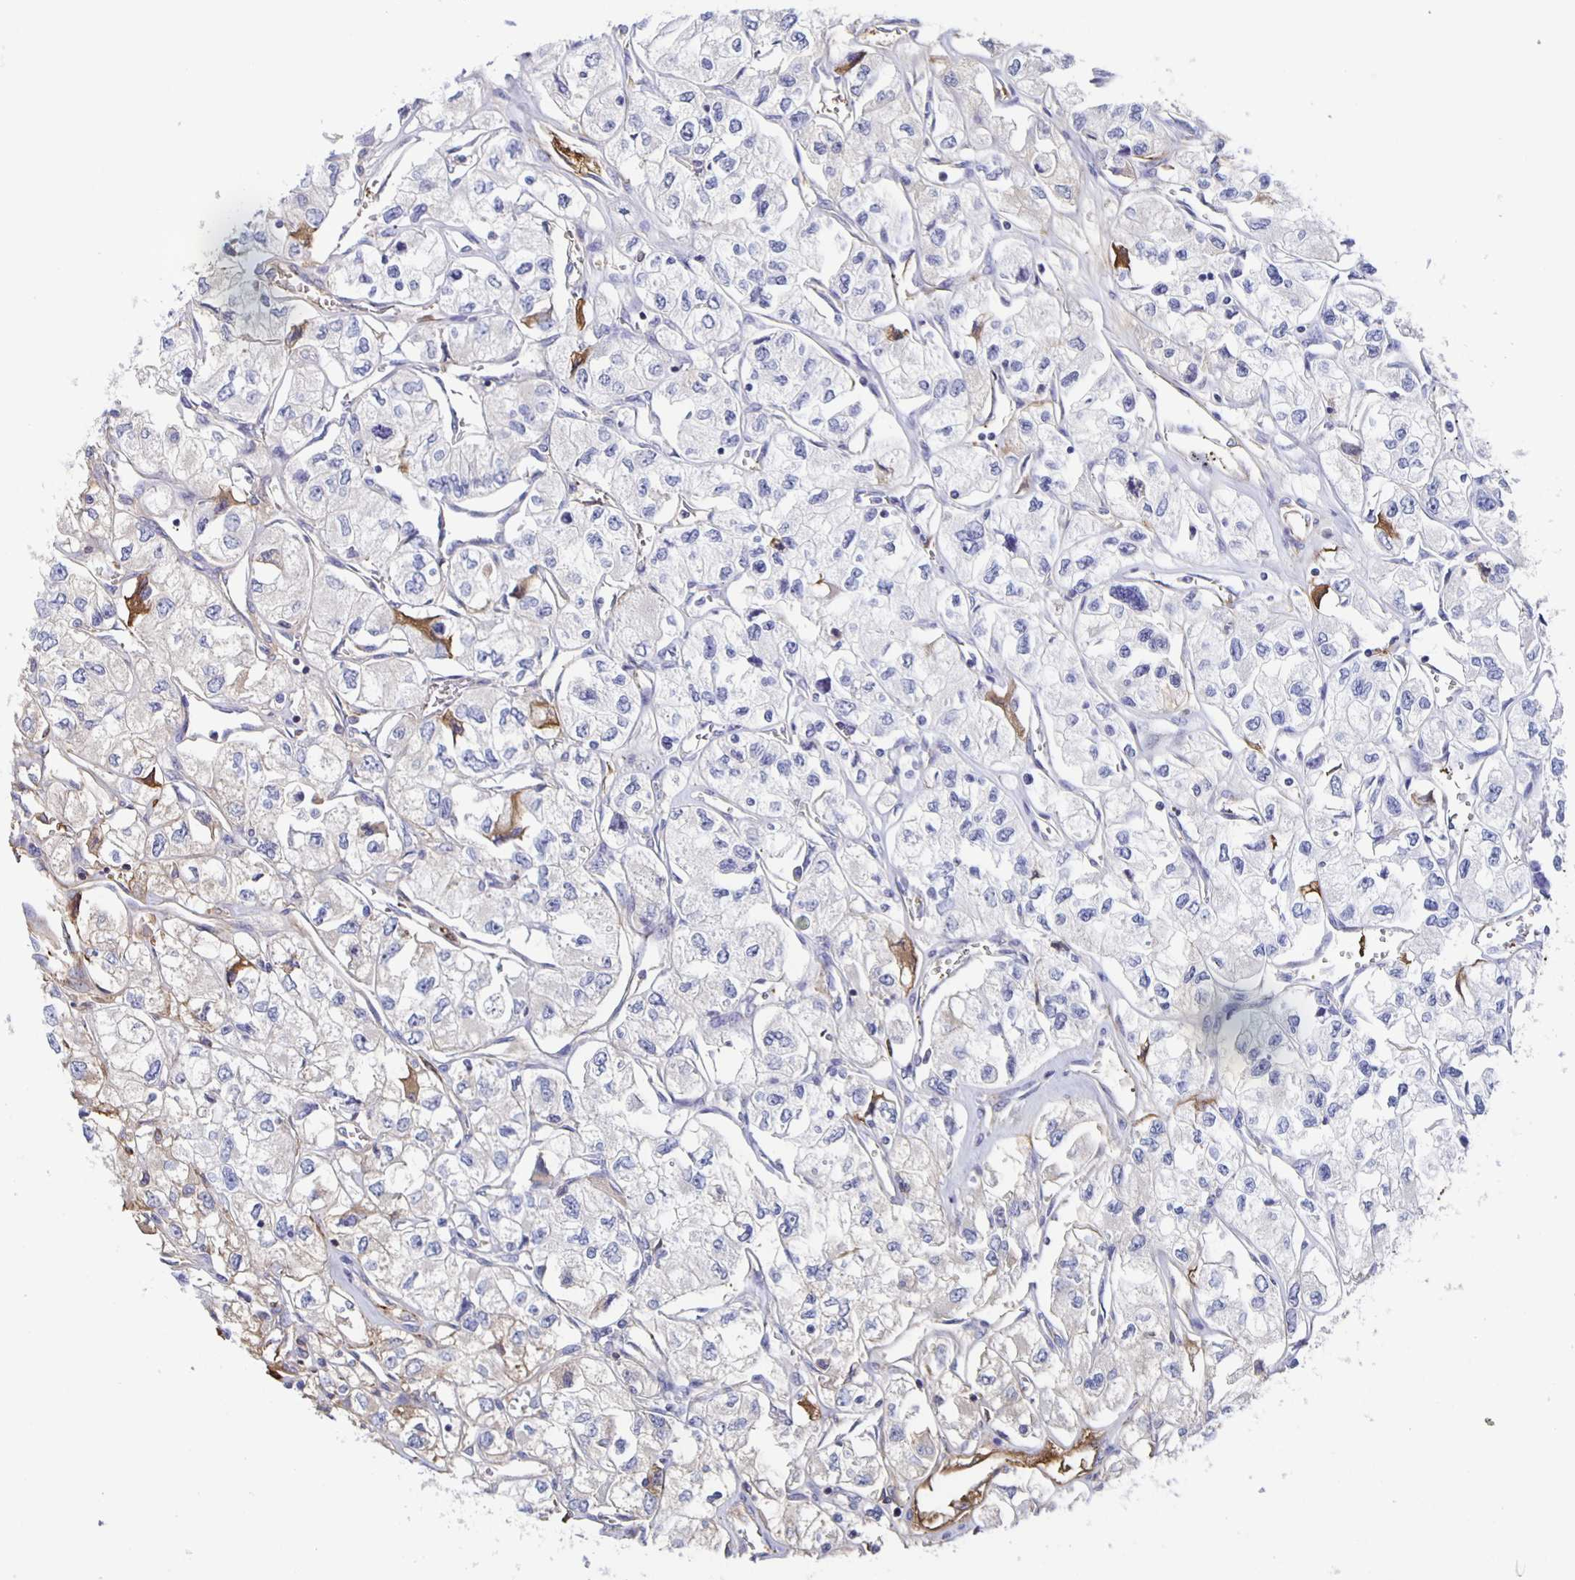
{"staining": {"intensity": "weak", "quantity": "<25%", "location": "cytoplasmic/membranous"}, "tissue": "renal cancer", "cell_type": "Tumor cells", "image_type": "cancer", "snomed": [{"axis": "morphology", "description": "Adenocarcinoma, NOS"}, {"axis": "topography", "description": "Kidney"}], "caption": "Immunohistochemistry (IHC) histopathology image of neoplastic tissue: renal cancer stained with DAB (3,3'-diaminobenzidine) reveals no significant protein positivity in tumor cells.", "gene": "FGA", "patient": {"sex": "female", "age": 59}}